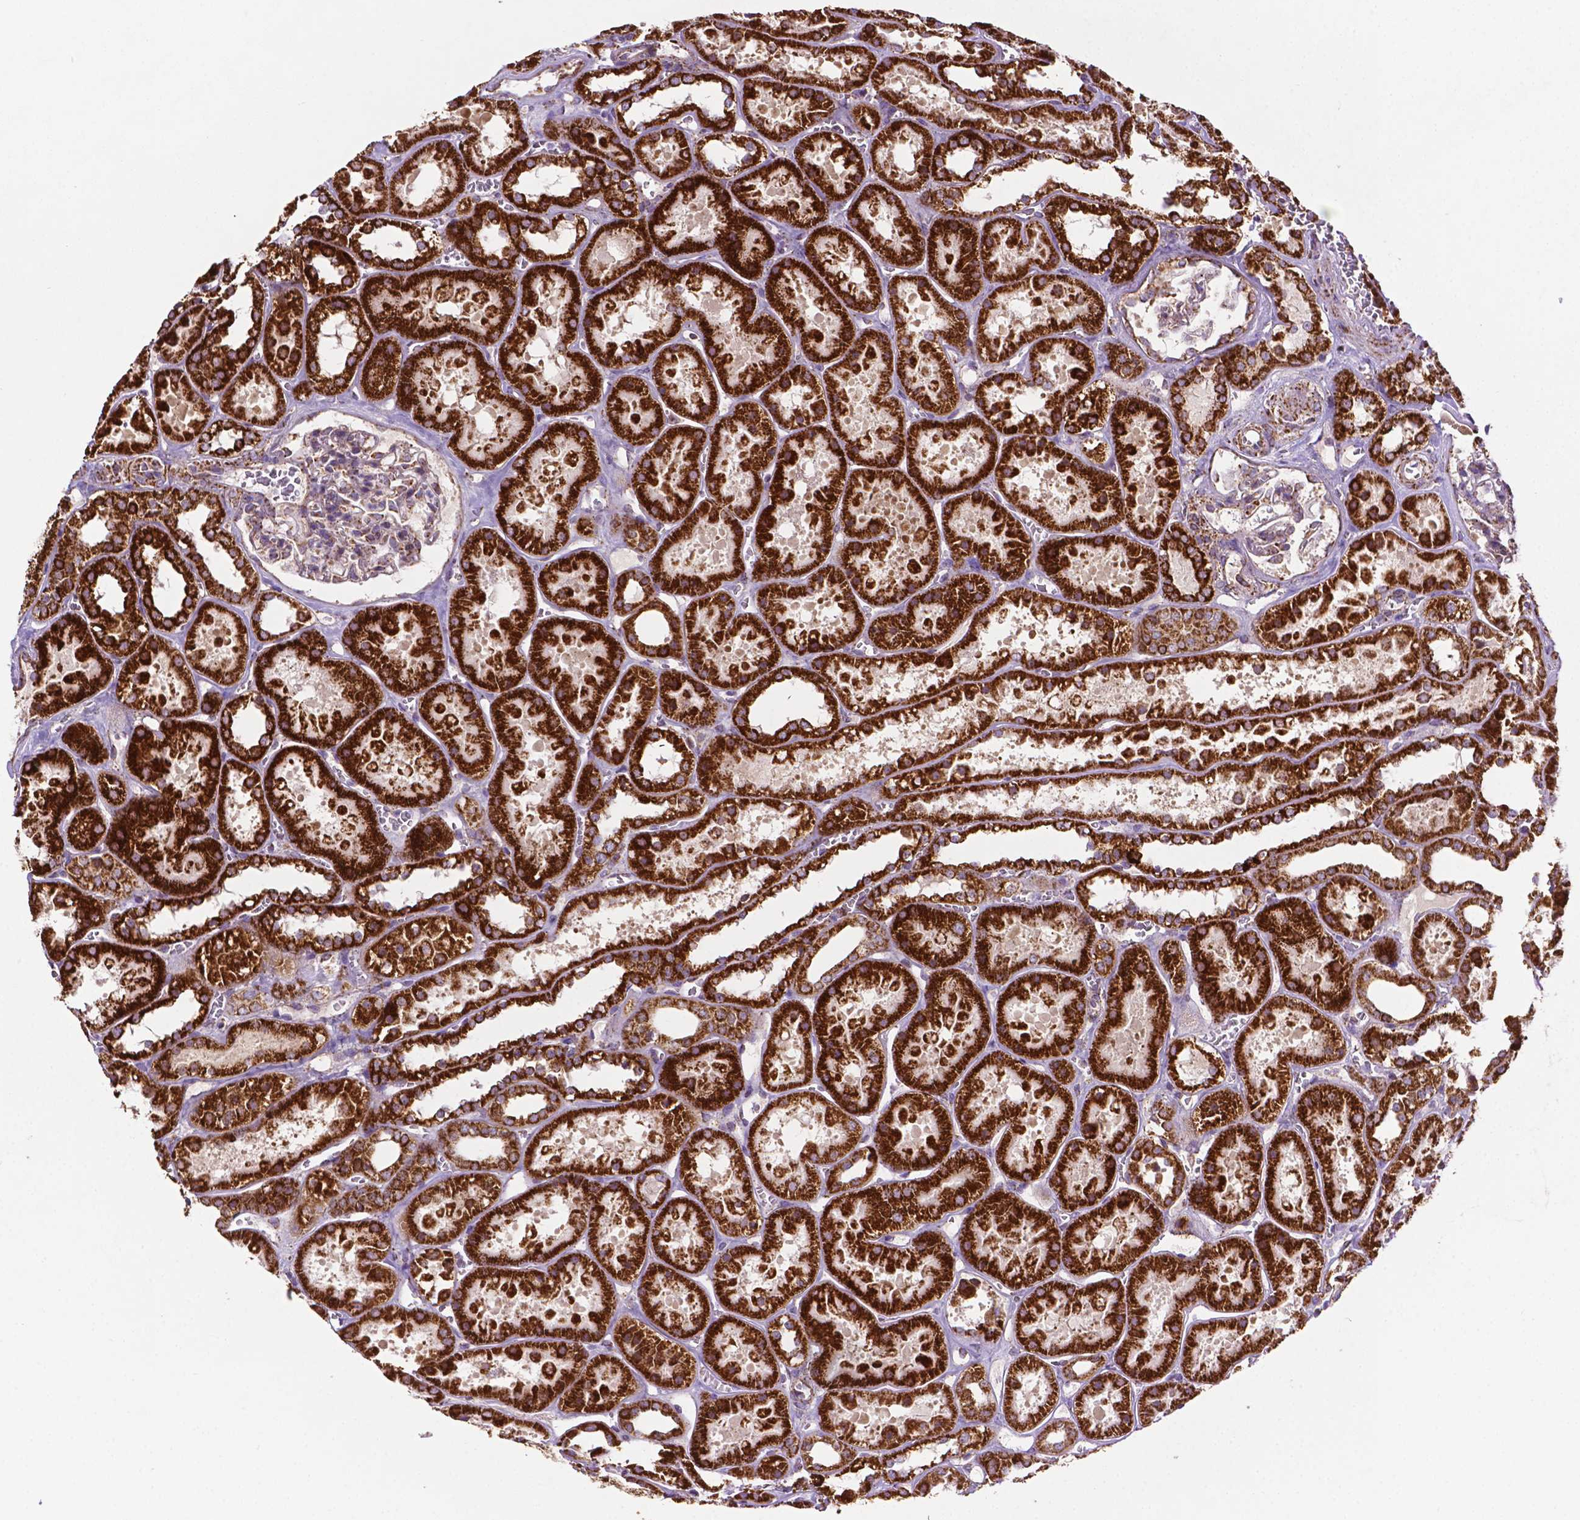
{"staining": {"intensity": "moderate", "quantity": "<25%", "location": "cytoplasmic/membranous"}, "tissue": "kidney", "cell_type": "Cells in glomeruli", "image_type": "normal", "snomed": [{"axis": "morphology", "description": "Normal tissue, NOS"}, {"axis": "topography", "description": "Kidney"}], "caption": "Immunohistochemical staining of benign human kidney demonstrates low levels of moderate cytoplasmic/membranous expression in approximately <25% of cells in glomeruli. (DAB IHC with brightfield microscopy, high magnification).", "gene": "ILVBL", "patient": {"sex": "female", "age": 41}}